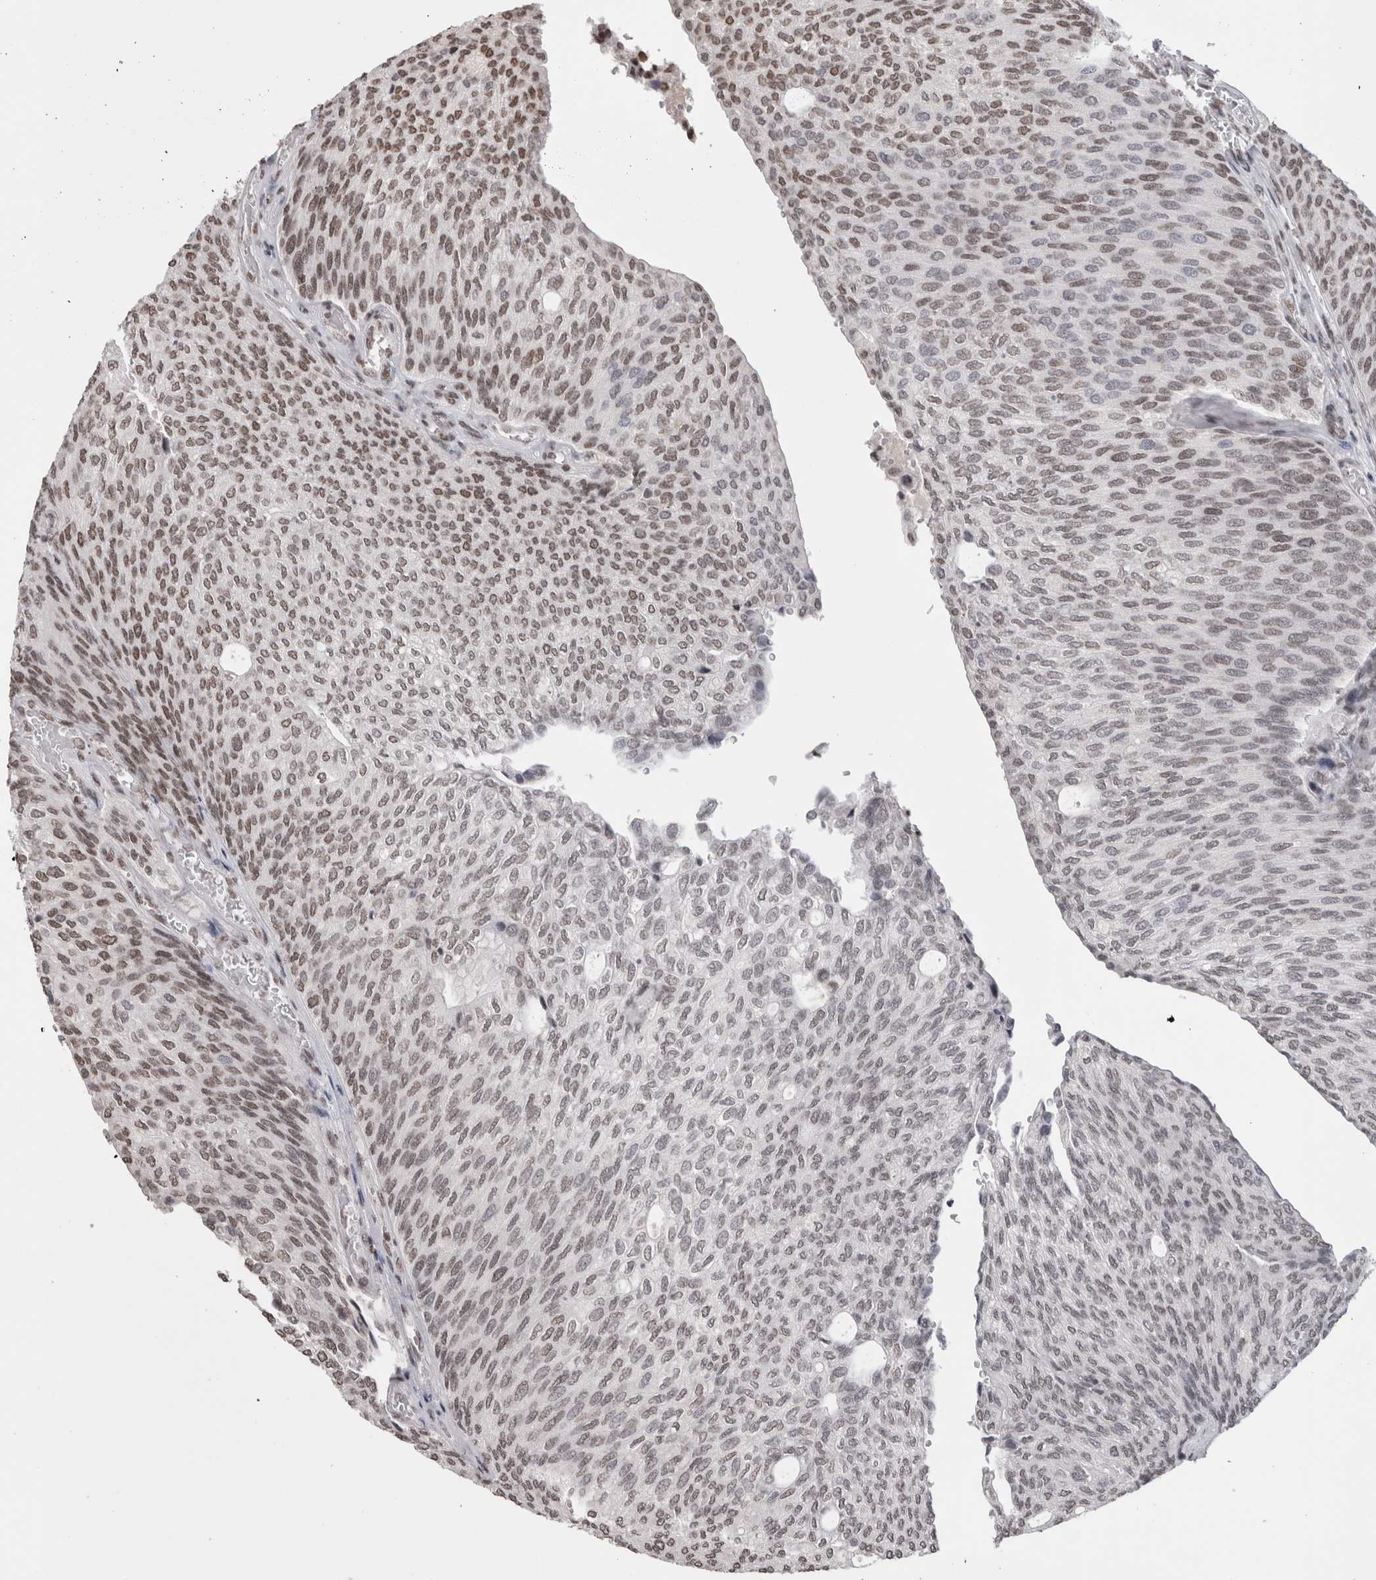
{"staining": {"intensity": "moderate", "quantity": ">75%", "location": "nuclear"}, "tissue": "urothelial cancer", "cell_type": "Tumor cells", "image_type": "cancer", "snomed": [{"axis": "morphology", "description": "Urothelial carcinoma, Low grade"}, {"axis": "topography", "description": "Urinary bladder"}], "caption": "An image of urothelial cancer stained for a protein shows moderate nuclear brown staining in tumor cells. (Brightfield microscopy of DAB IHC at high magnification).", "gene": "SMC1A", "patient": {"sex": "female", "age": 79}}